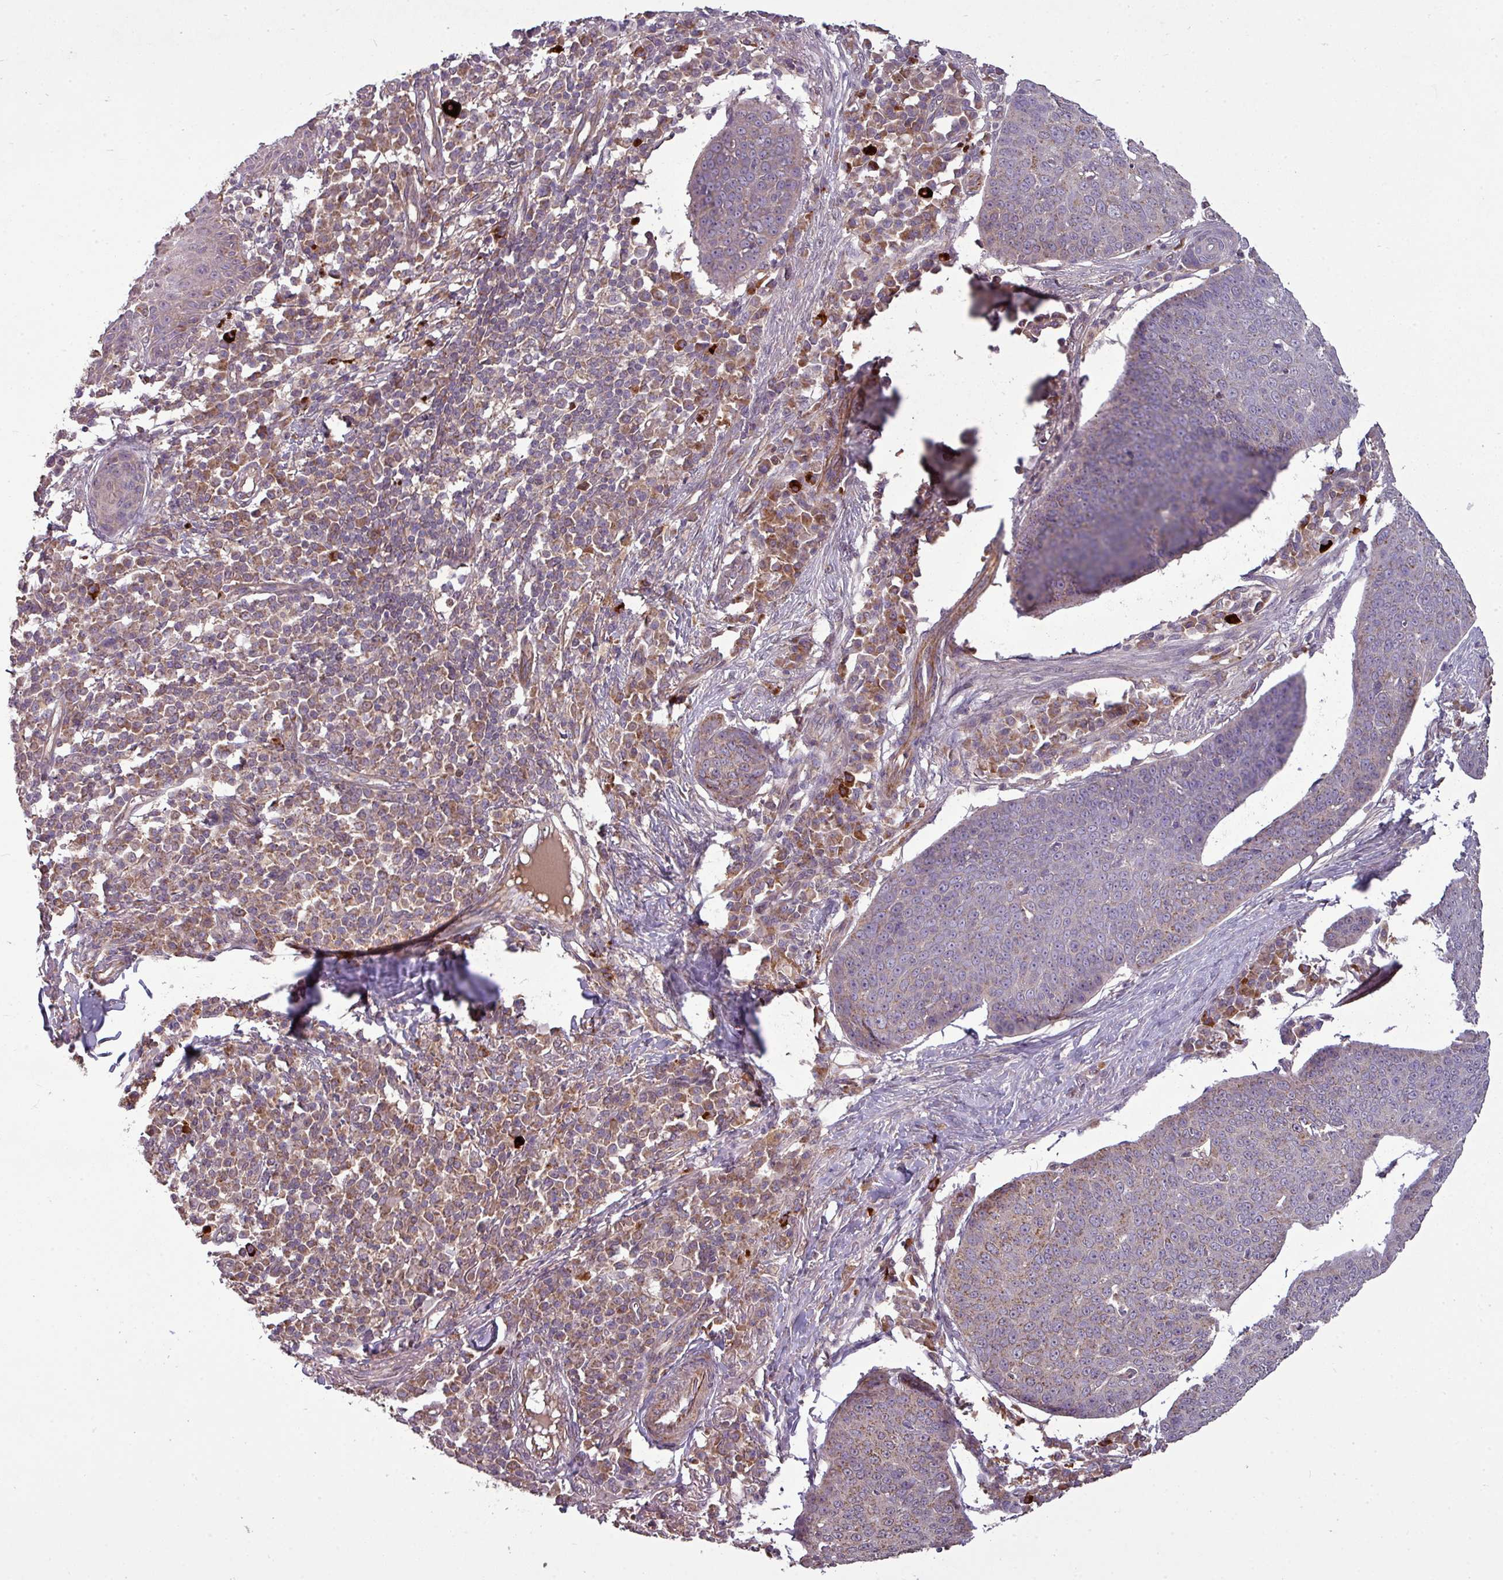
{"staining": {"intensity": "weak", "quantity": "<25%", "location": "cytoplasmic/membranous"}, "tissue": "skin cancer", "cell_type": "Tumor cells", "image_type": "cancer", "snomed": [{"axis": "morphology", "description": "Squamous cell carcinoma, NOS"}, {"axis": "topography", "description": "Skin"}], "caption": "IHC photomicrograph of neoplastic tissue: human skin squamous cell carcinoma stained with DAB (3,3'-diaminobenzidine) displays no significant protein positivity in tumor cells.", "gene": "PAPLN", "patient": {"sex": "male", "age": 71}}